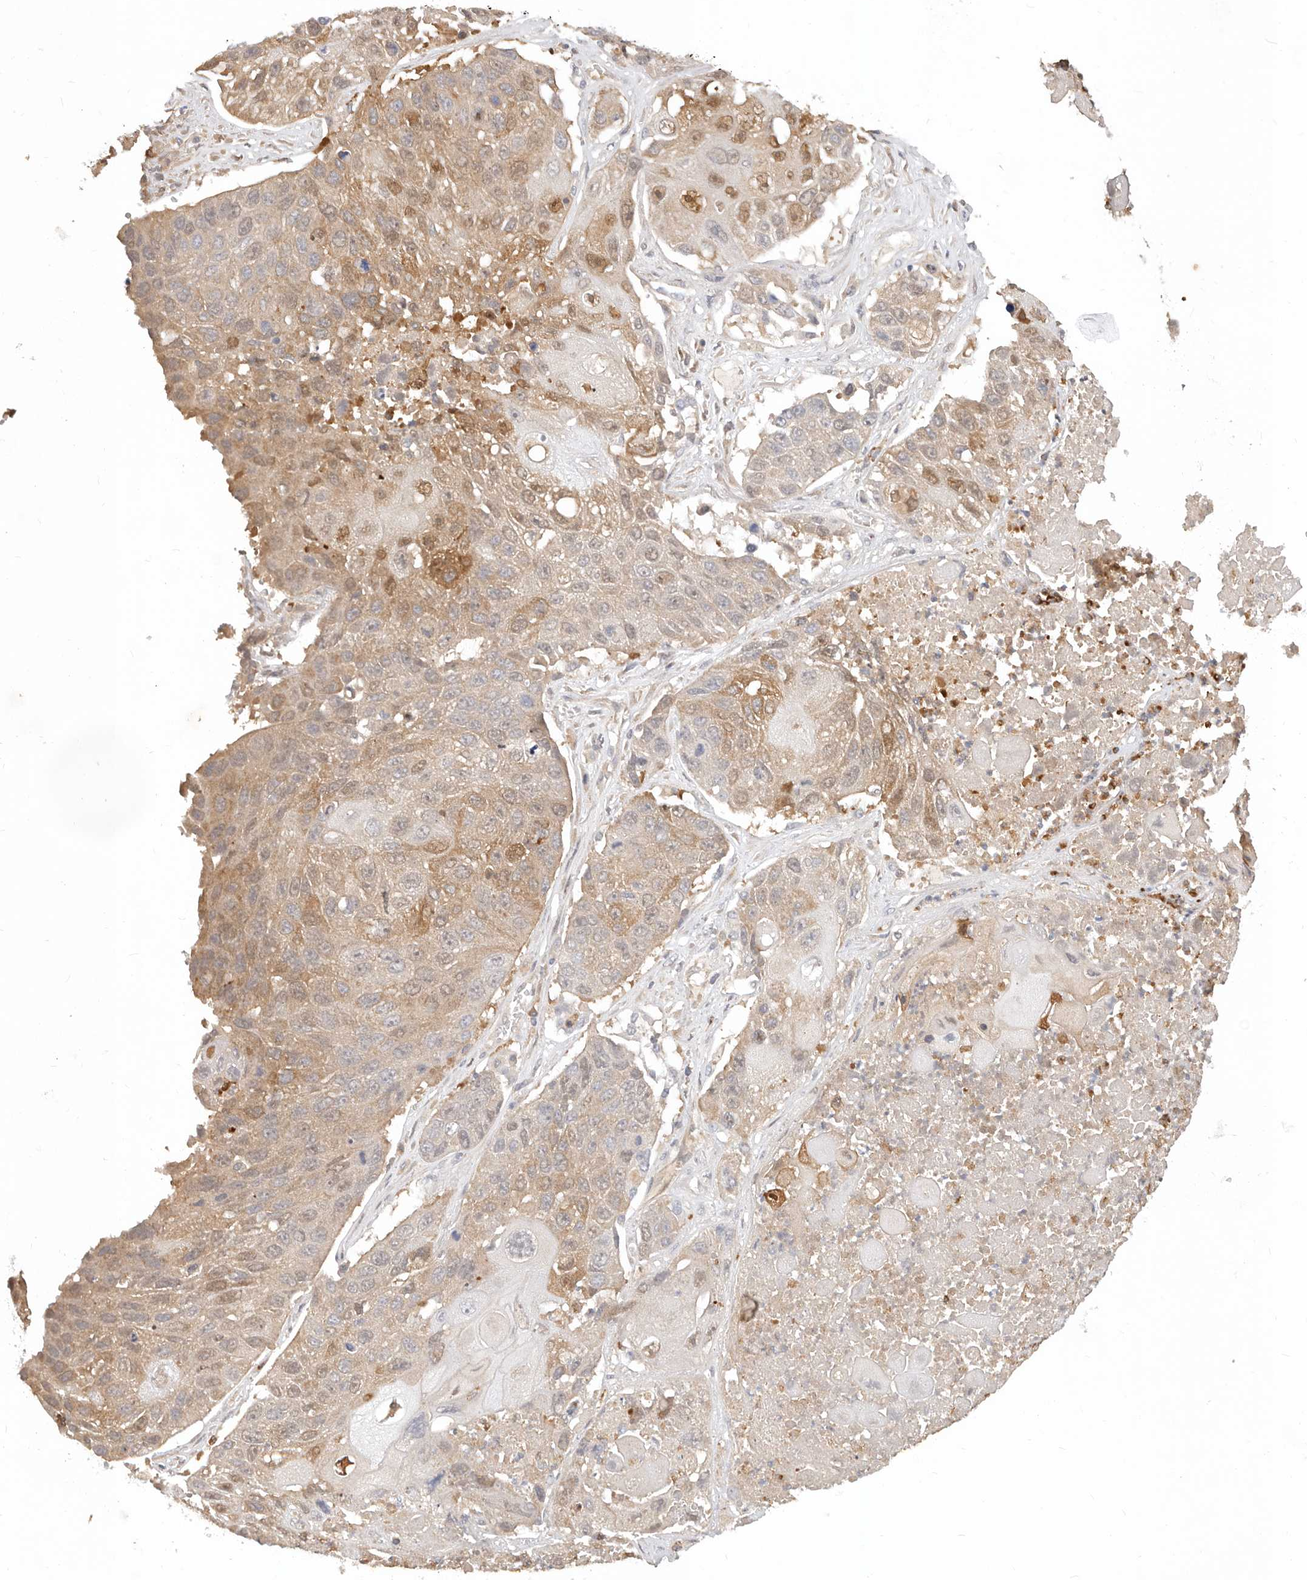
{"staining": {"intensity": "weak", "quantity": ">75%", "location": "cytoplasmic/membranous,nuclear"}, "tissue": "lung cancer", "cell_type": "Tumor cells", "image_type": "cancer", "snomed": [{"axis": "morphology", "description": "Squamous cell carcinoma, NOS"}, {"axis": "topography", "description": "Lung"}], "caption": "A high-resolution micrograph shows immunohistochemistry (IHC) staining of lung cancer (squamous cell carcinoma), which exhibits weak cytoplasmic/membranous and nuclear staining in approximately >75% of tumor cells. The staining is performed using DAB brown chromogen to label protein expression. The nuclei are counter-stained blue using hematoxylin.", "gene": "USP49", "patient": {"sex": "male", "age": 61}}